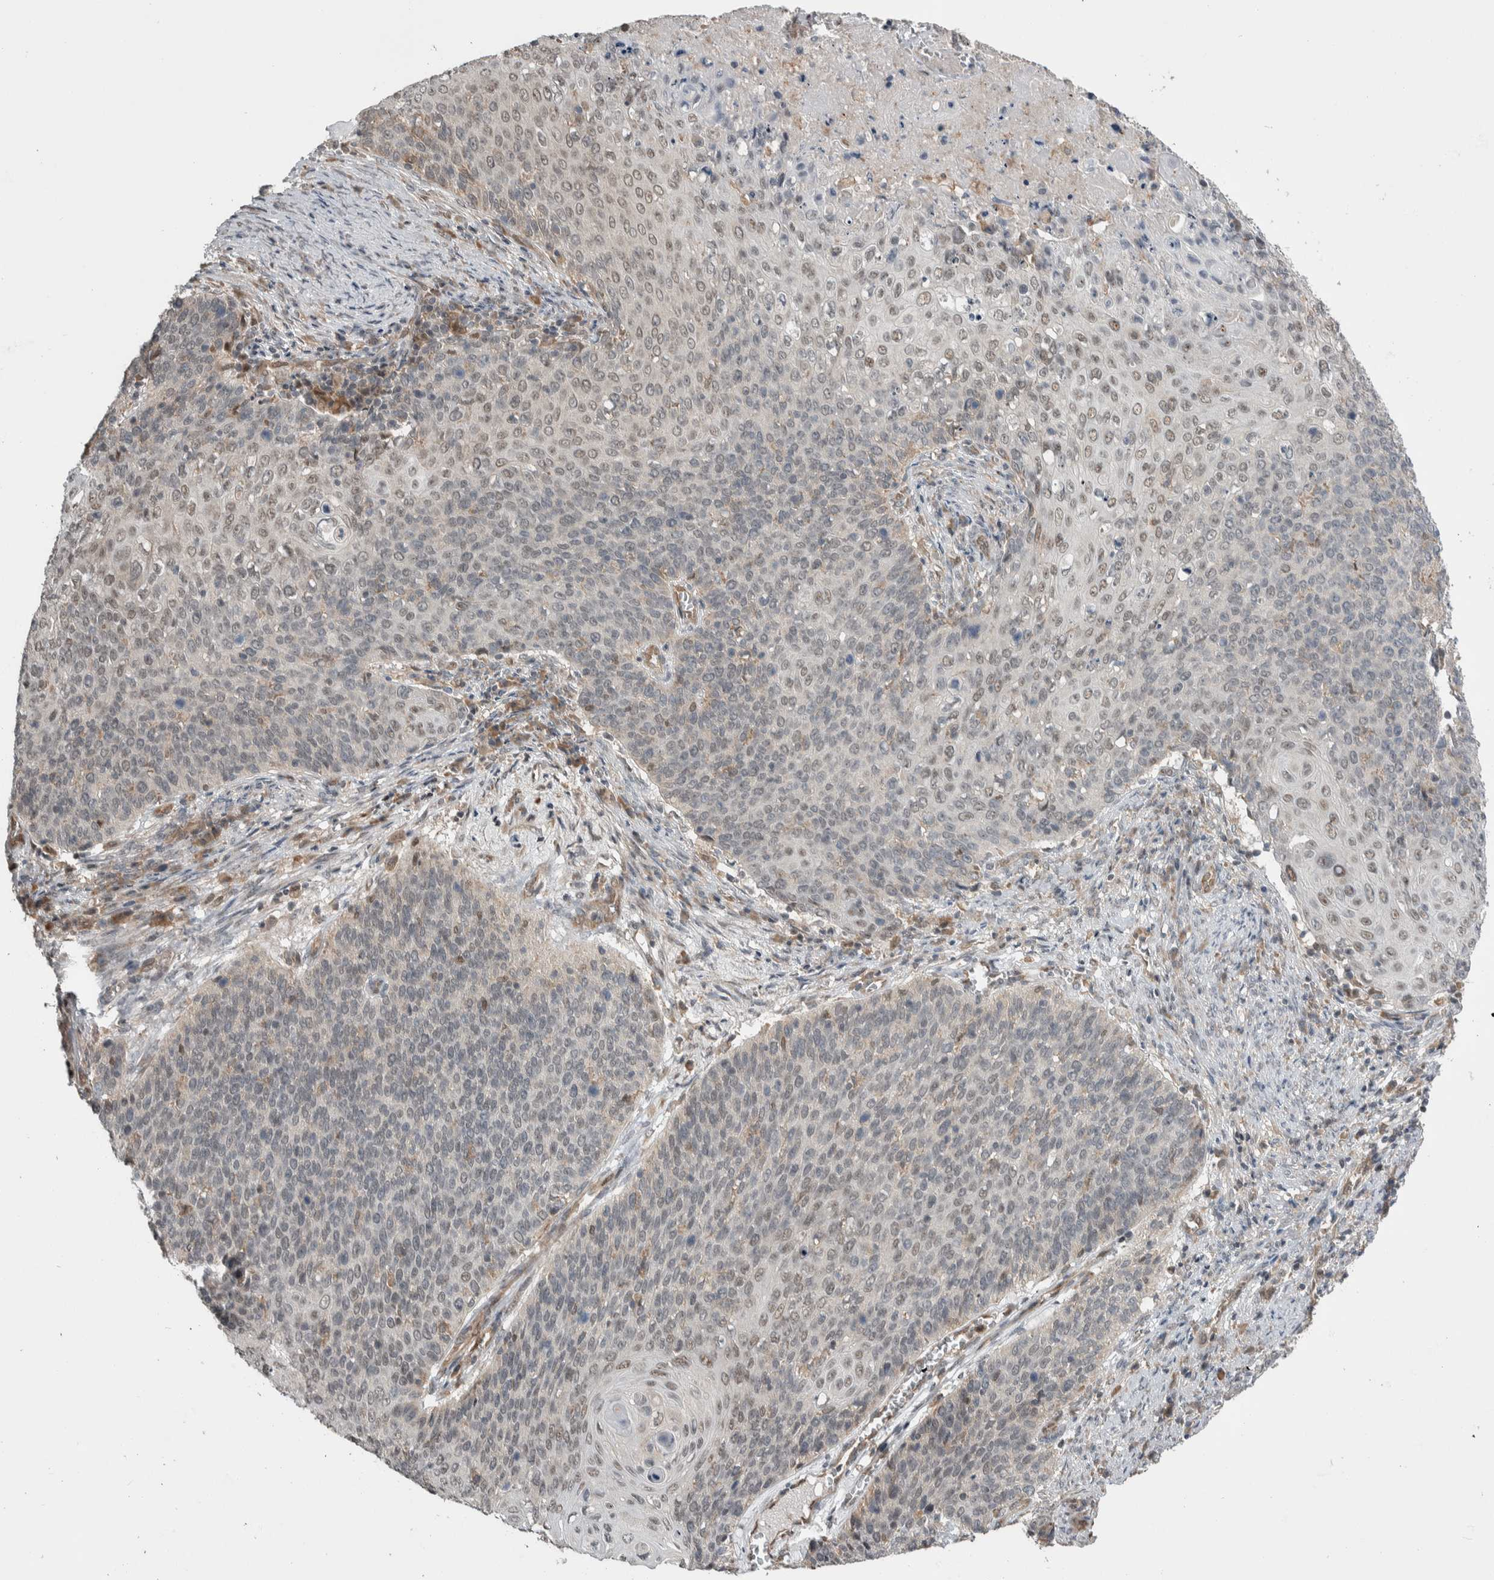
{"staining": {"intensity": "weak", "quantity": "<25%", "location": "nuclear"}, "tissue": "cervical cancer", "cell_type": "Tumor cells", "image_type": "cancer", "snomed": [{"axis": "morphology", "description": "Squamous cell carcinoma, NOS"}, {"axis": "topography", "description": "Cervix"}], "caption": "Immunohistochemical staining of human cervical cancer (squamous cell carcinoma) exhibits no significant positivity in tumor cells.", "gene": "PRDM4", "patient": {"sex": "female", "age": 39}}